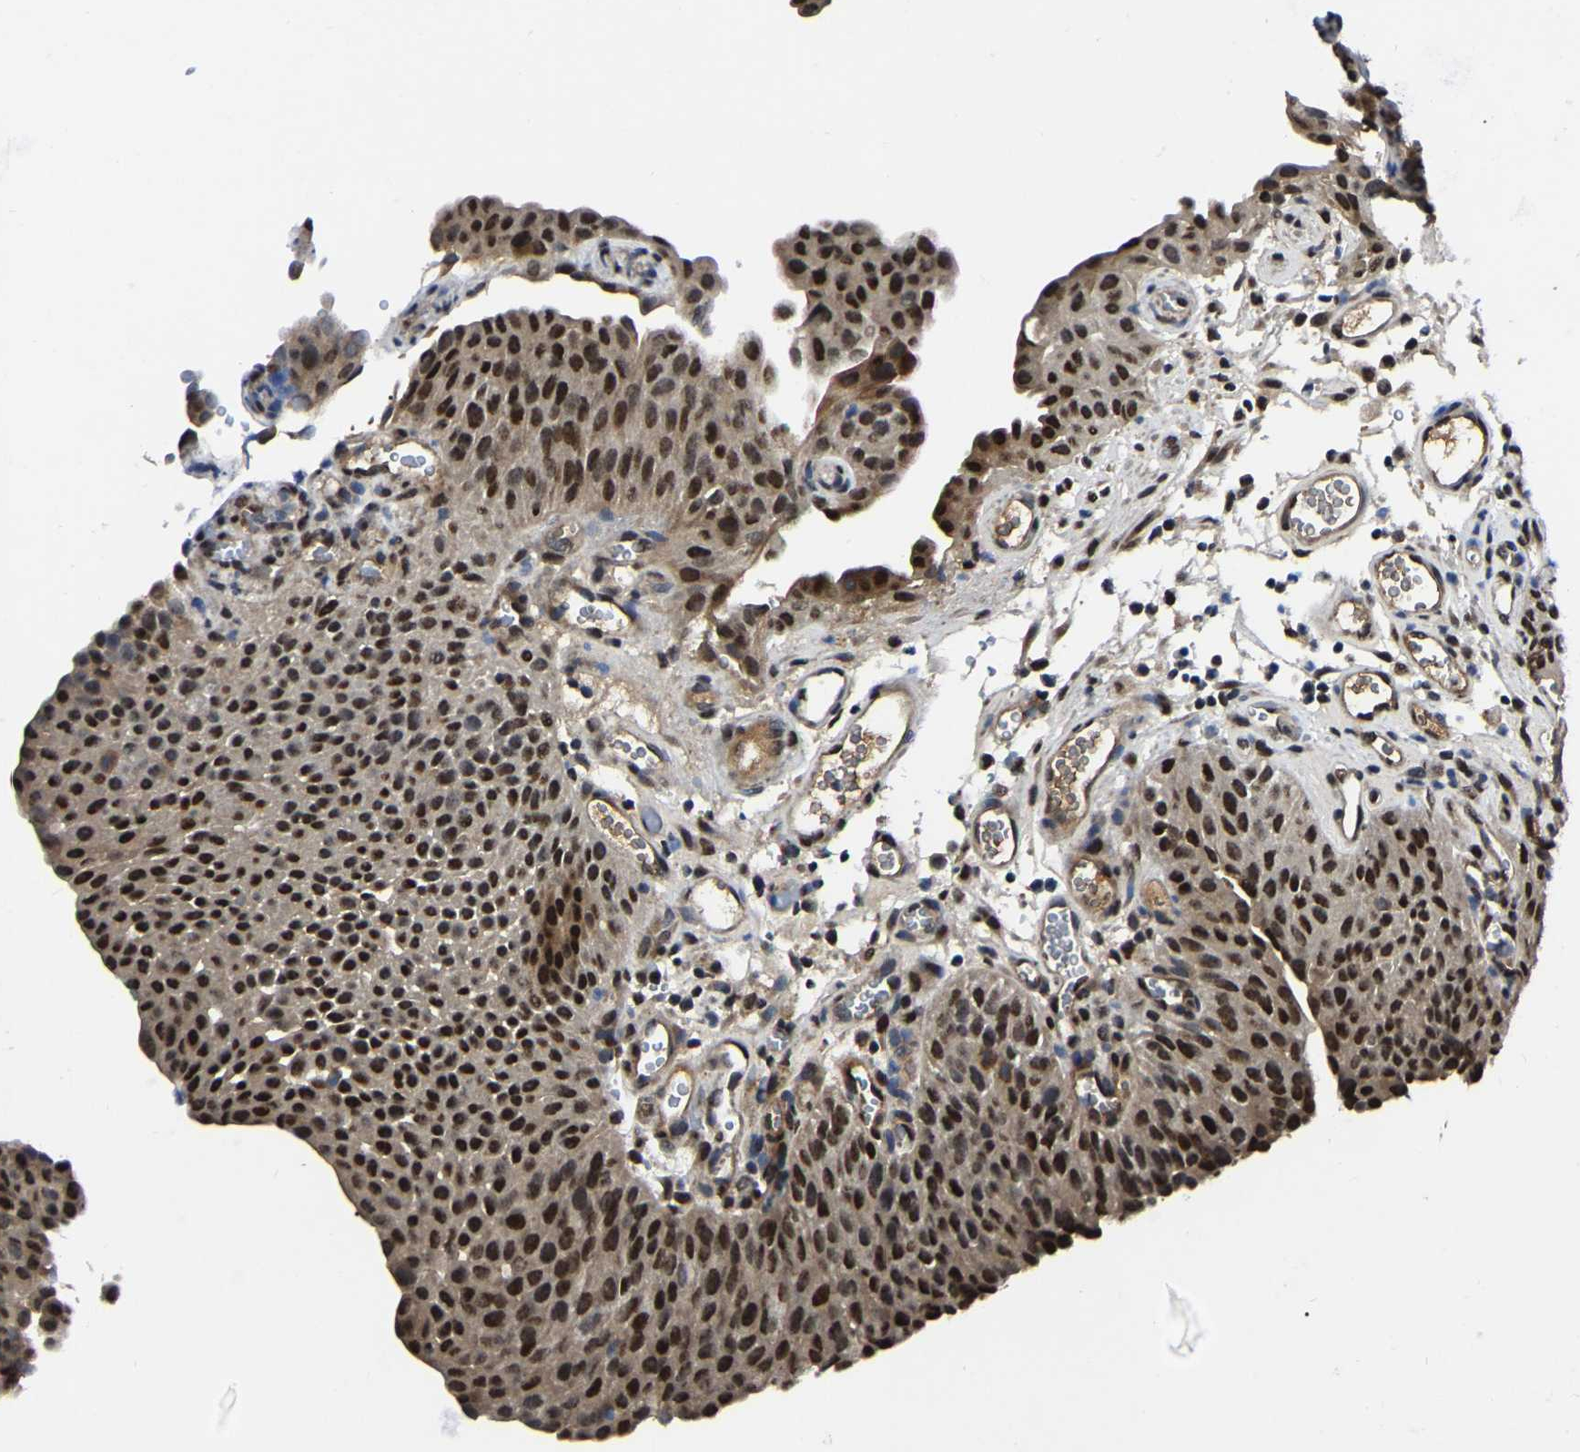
{"staining": {"intensity": "strong", "quantity": ">75%", "location": "nuclear"}, "tissue": "urothelial cancer", "cell_type": "Tumor cells", "image_type": "cancer", "snomed": [{"axis": "morphology", "description": "Urothelial carcinoma, Low grade"}, {"axis": "morphology", "description": "Urothelial carcinoma, High grade"}, {"axis": "topography", "description": "Urinary bladder"}], "caption": "An immunohistochemistry photomicrograph of tumor tissue is shown. Protein staining in brown shows strong nuclear positivity in low-grade urothelial carcinoma within tumor cells. Nuclei are stained in blue.", "gene": "TRIM35", "patient": {"sex": "male", "age": 35}}